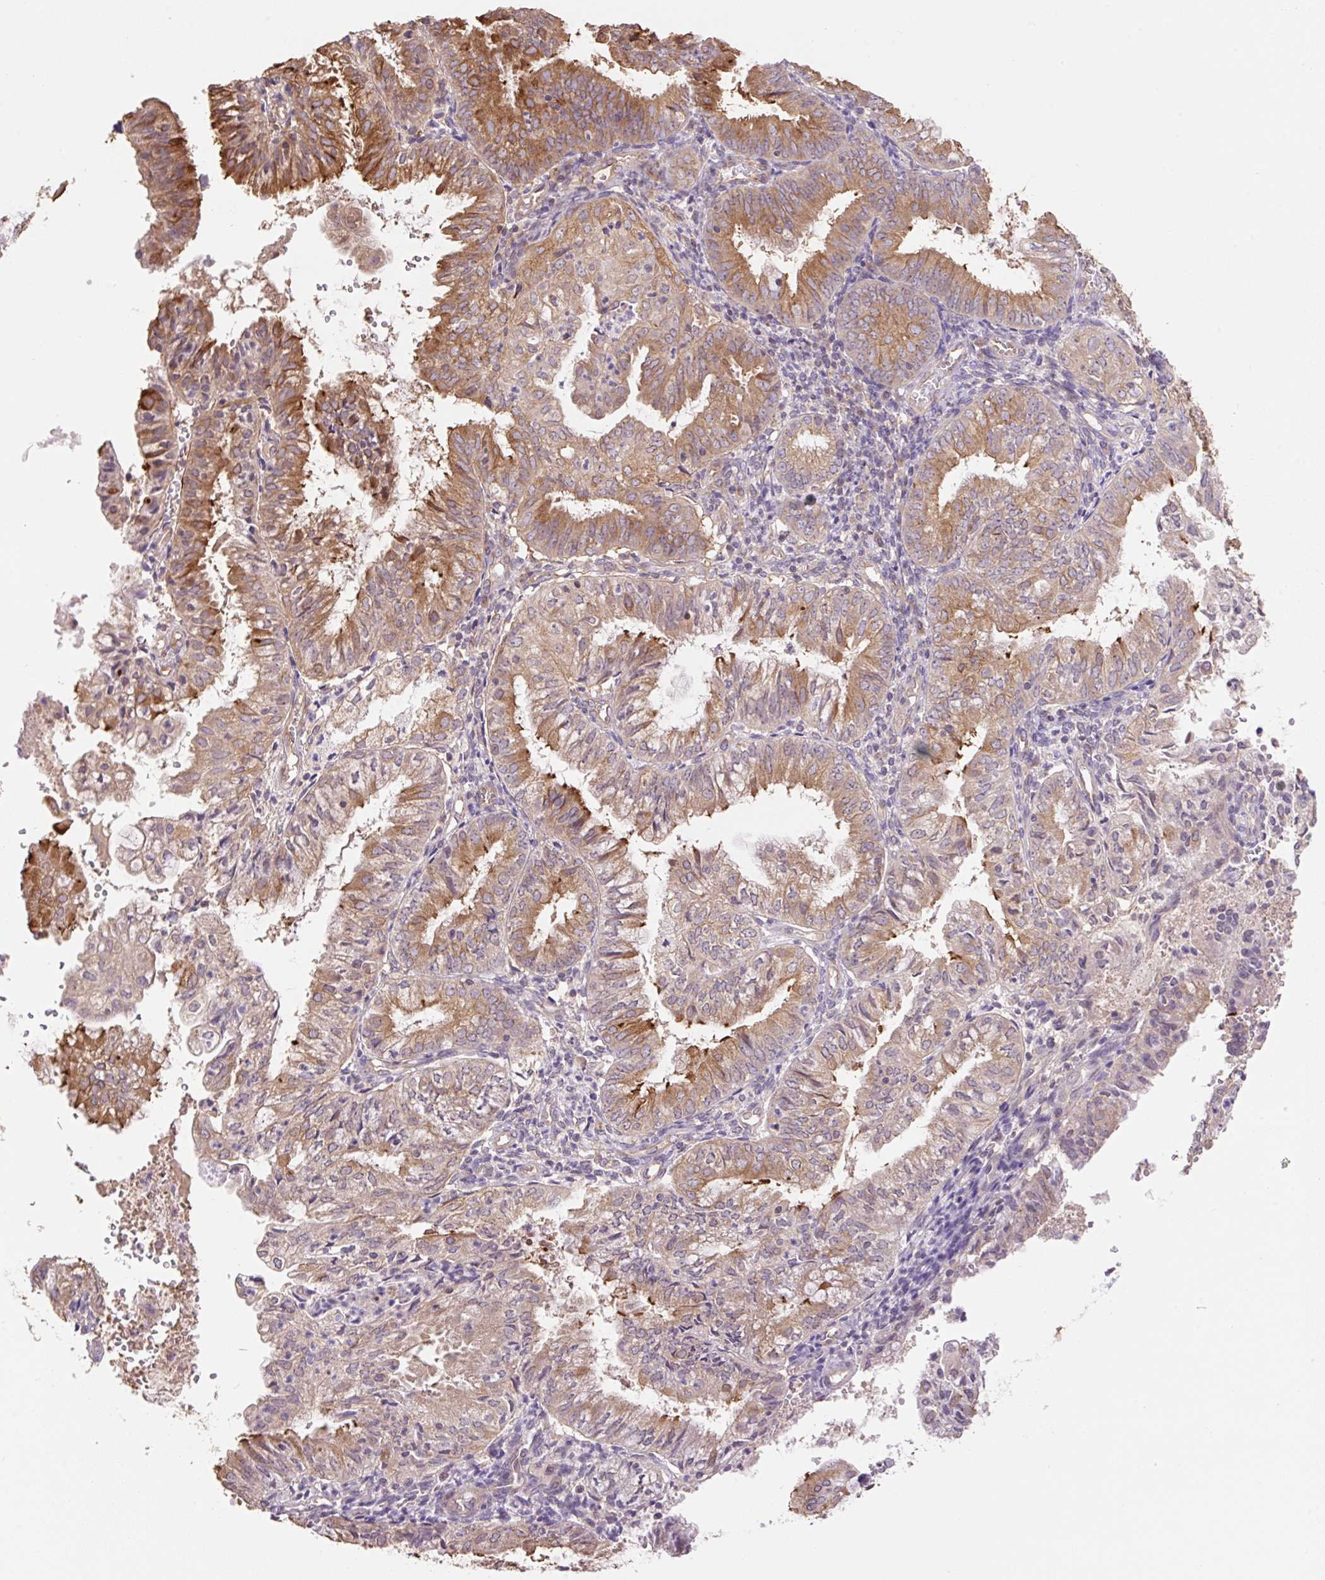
{"staining": {"intensity": "moderate", "quantity": "25%-75%", "location": "cytoplasmic/membranous"}, "tissue": "endometrial cancer", "cell_type": "Tumor cells", "image_type": "cancer", "snomed": [{"axis": "morphology", "description": "Adenocarcinoma, NOS"}, {"axis": "topography", "description": "Endometrium"}], "caption": "Immunohistochemical staining of human endometrial cancer exhibits medium levels of moderate cytoplasmic/membranous protein staining in about 25%-75% of tumor cells.", "gene": "COX8A", "patient": {"sex": "female", "age": 55}}